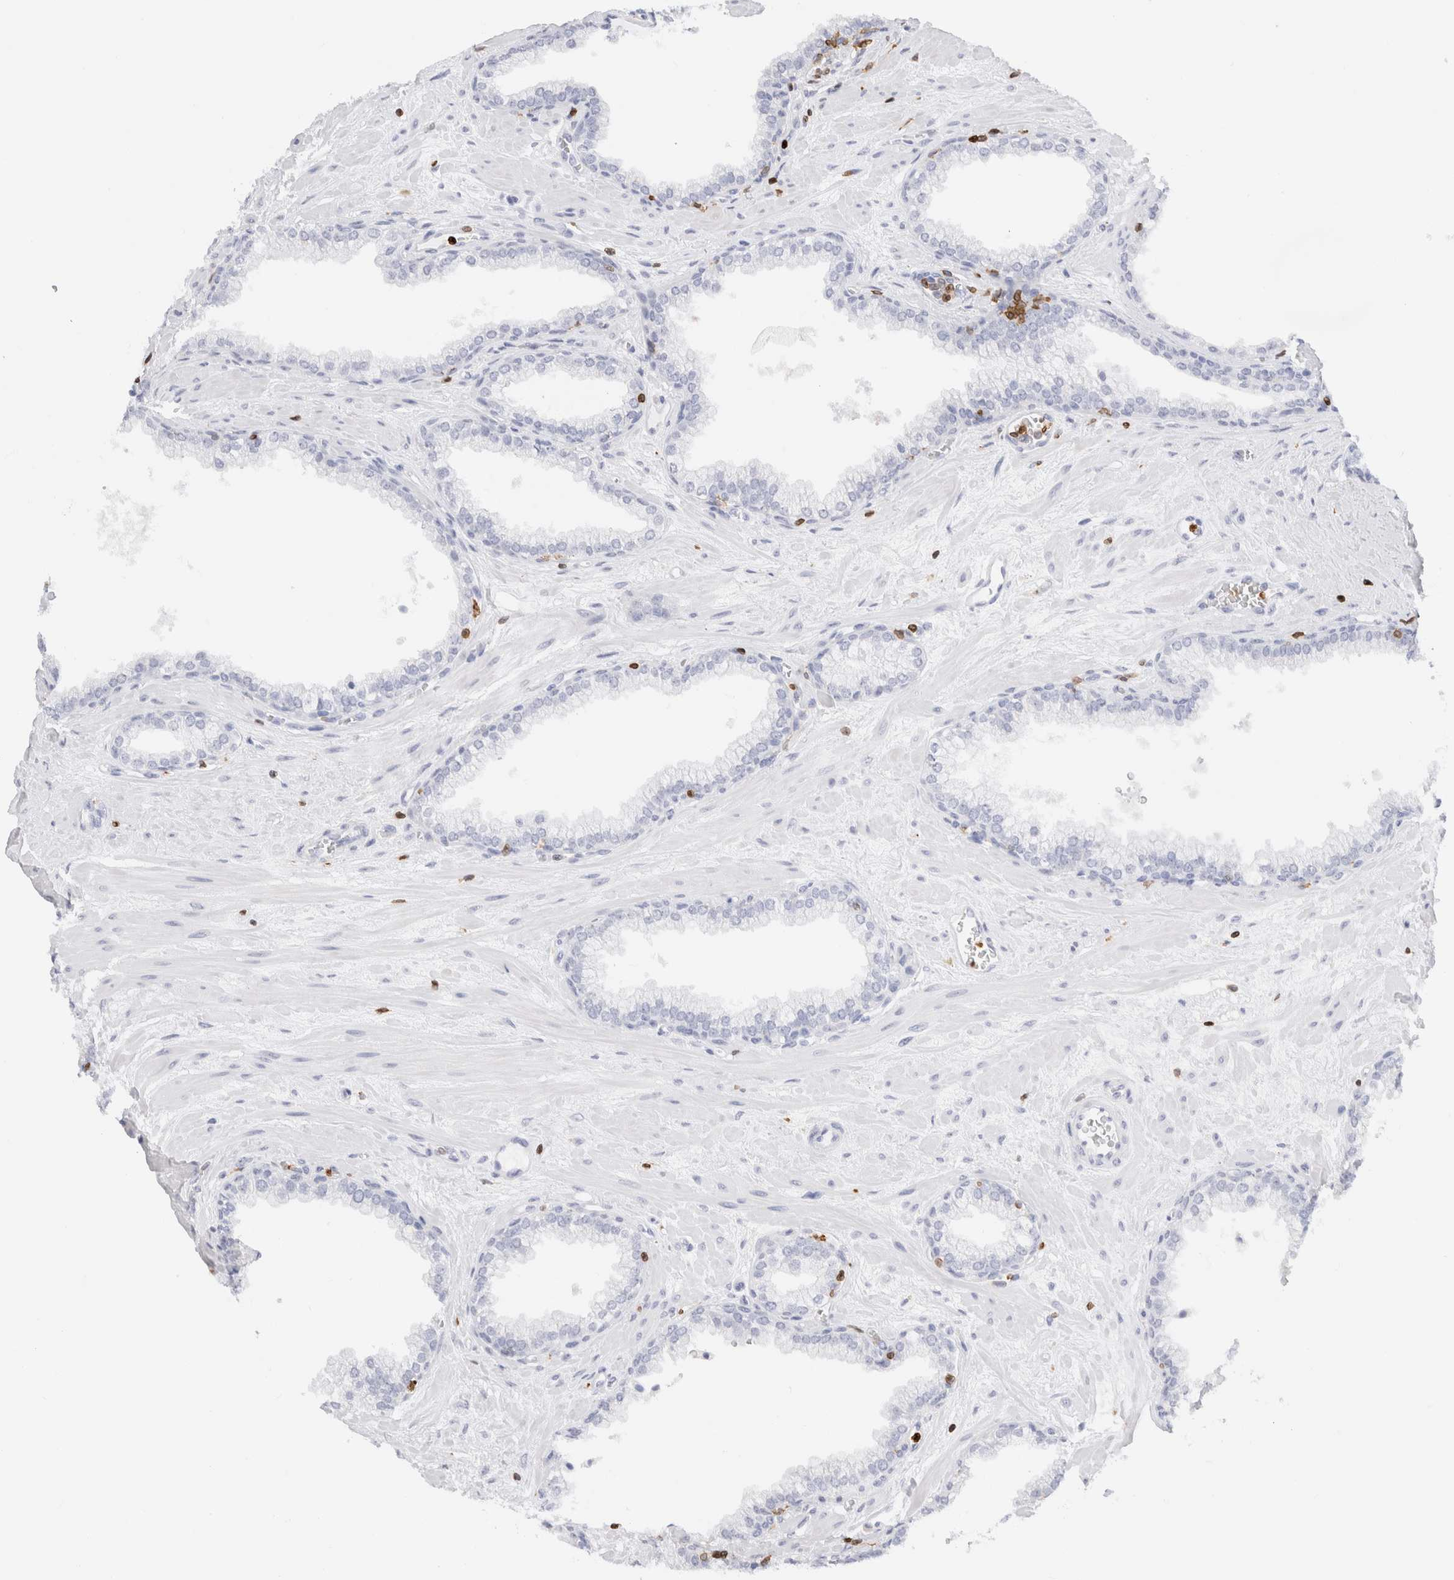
{"staining": {"intensity": "negative", "quantity": "none", "location": "none"}, "tissue": "prostate", "cell_type": "Glandular cells", "image_type": "normal", "snomed": [{"axis": "morphology", "description": "Normal tissue, NOS"}, {"axis": "morphology", "description": "Urothelial carcinoma, Low grade"}, {"axis": "topography", "description": "Urinary bladder"}, {"axis": "topography", "description": "Prostate"}], "caption": "The immunohistochemistry (IHC) image has no significant positivity in glandular cells of prostate.", "gene": "ALOX5AP", "patient": {"sex": "male", "age": 60}}